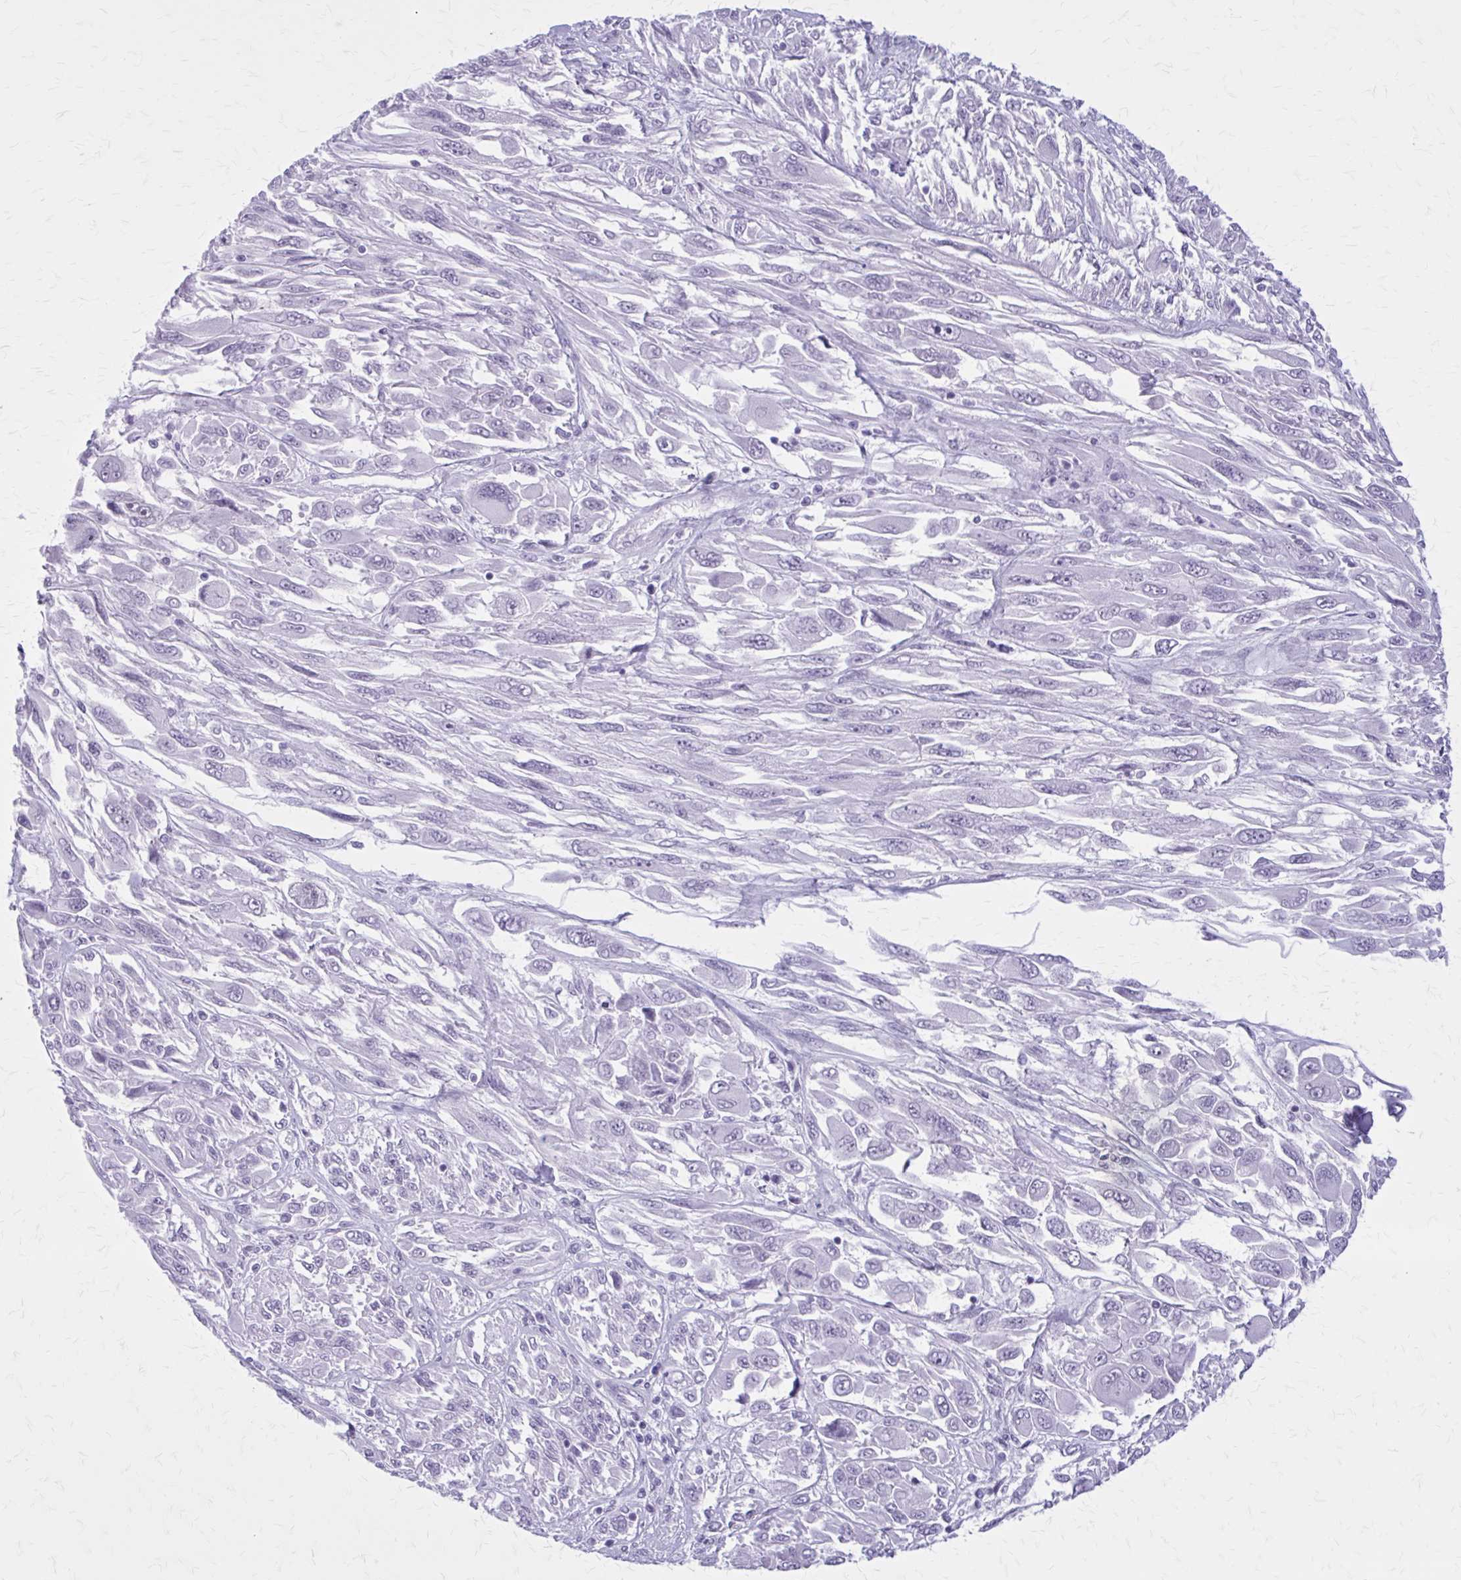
{"staining": {"intensity": "negative", "quantity": "none", "location": "none"}, "tissue": "melanoma", "cell_type": "Tumor cells", "image_type": "cancer", "snomed": [{"axis": "morphology", "description": "Malignant melanoma, NOS"}, {"axis": "topography", "description": "Skin"}], "caption": "IHC micrograph of melanoma stained for a protein (brown), which reveals no positivity in tumor cells. (Stains: DAB (3,3'-diaminobenzidine) immunohistochemistry with hematoxylin counter stain, Microscopy: brightfield microscopy at high magnification).", "gene": "GAD1", "patient": {"sex": "female", "age": 91}}